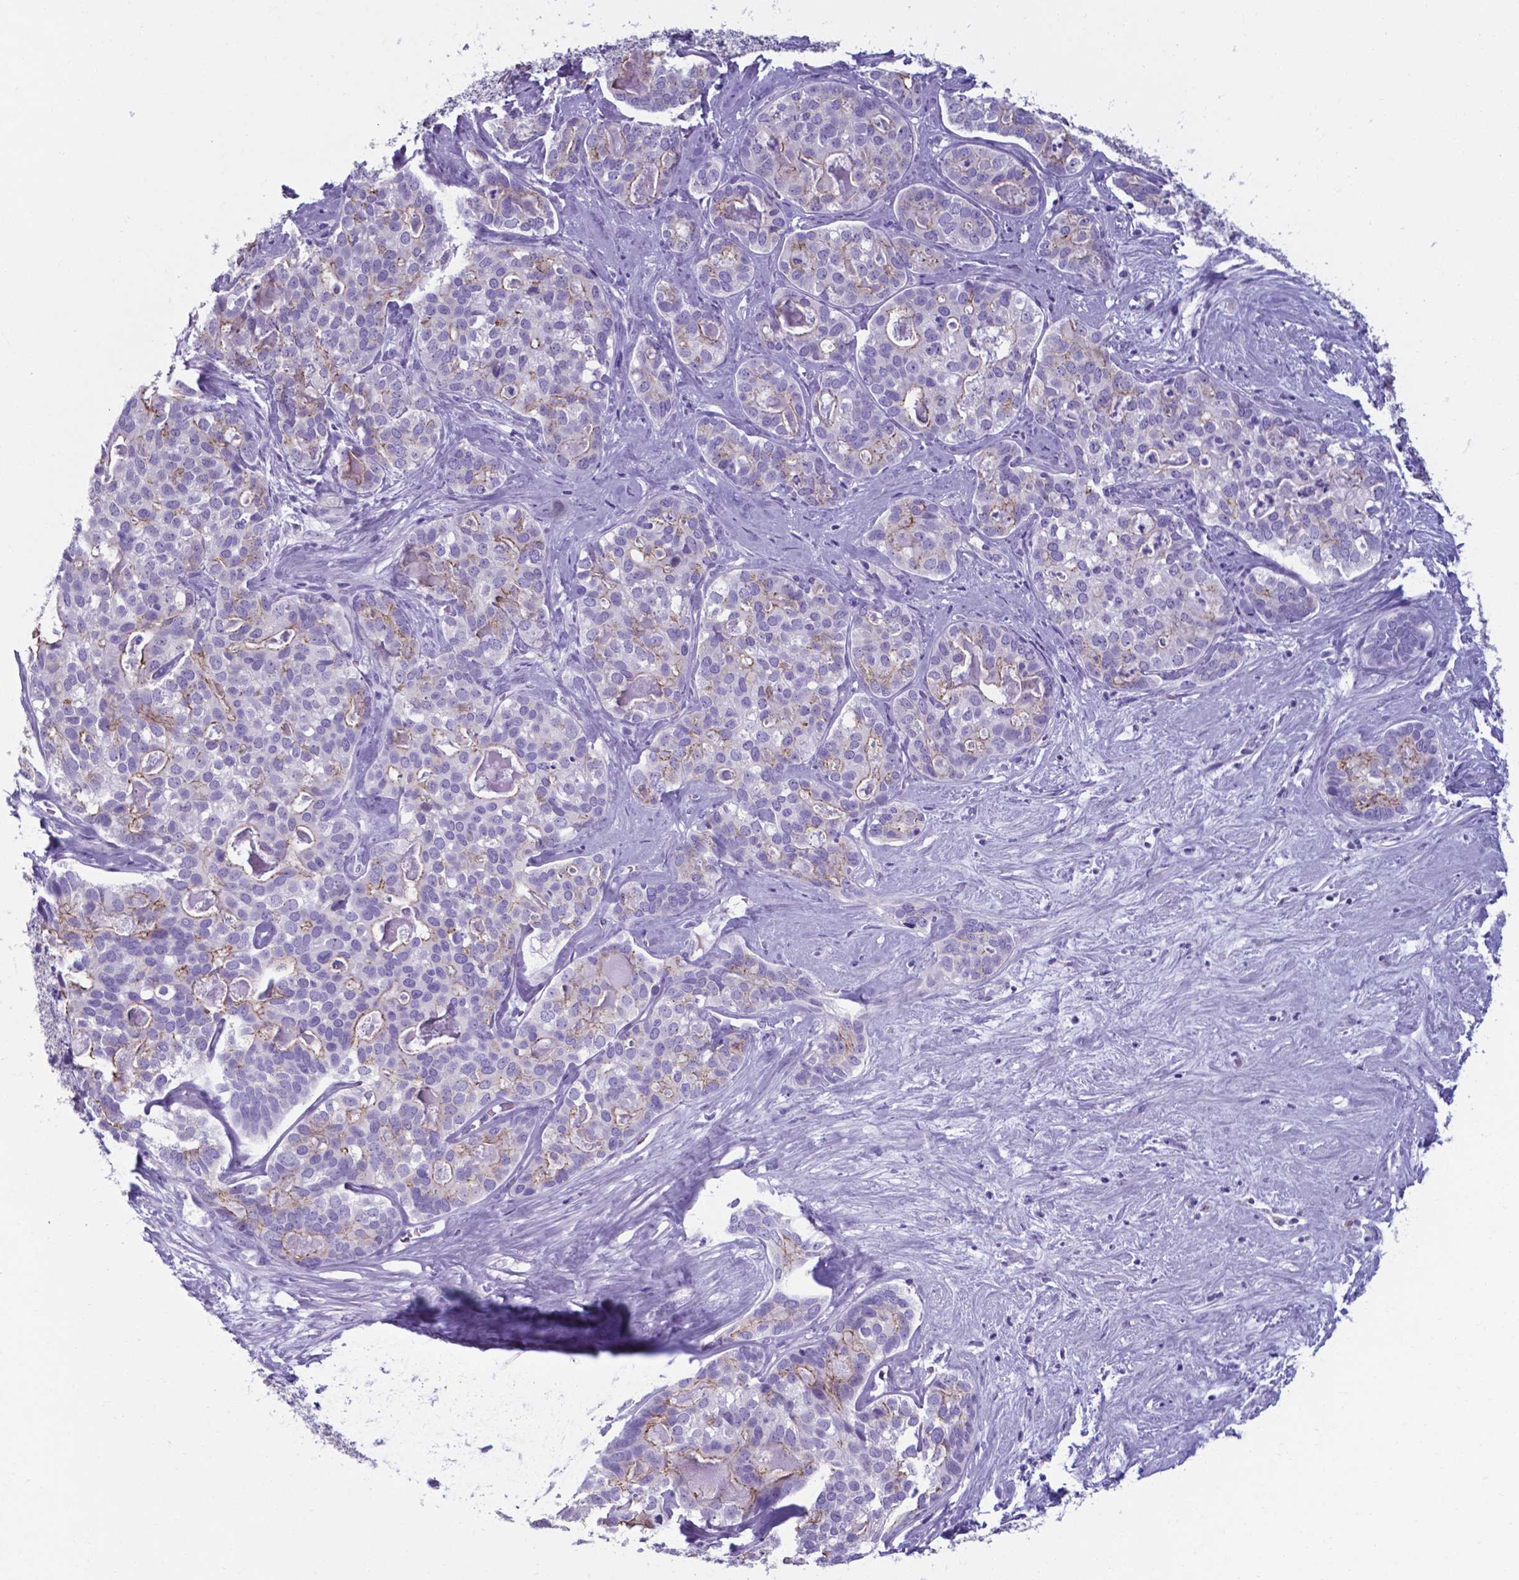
{"staining": {"intensity": "moderate", "quantity": "25%-75%", "location": "cytoplasmic/membranous"}, "tissue": "liver cancer", "cell_type": "Tumor cells", "image_type": "cancer", "snomed": [{"axis": "morphology", "description": "Cholangiocarcinoma"}, {"axis": "topography", "description": "Liver"}], "caption": "Immunohistochemical staining of human cholangiocarcinoma (liver) demonstrates medium levels of moderate cytoplasmic/membranous protein staining in about 25%-75% of tumor cells. (DAB (3,3'-diaminobenzidine) = brown stain, brightfield microscopy at high magnification).", "gene": "AP5B1", "patient": {"sex": "male", "age": 56}}